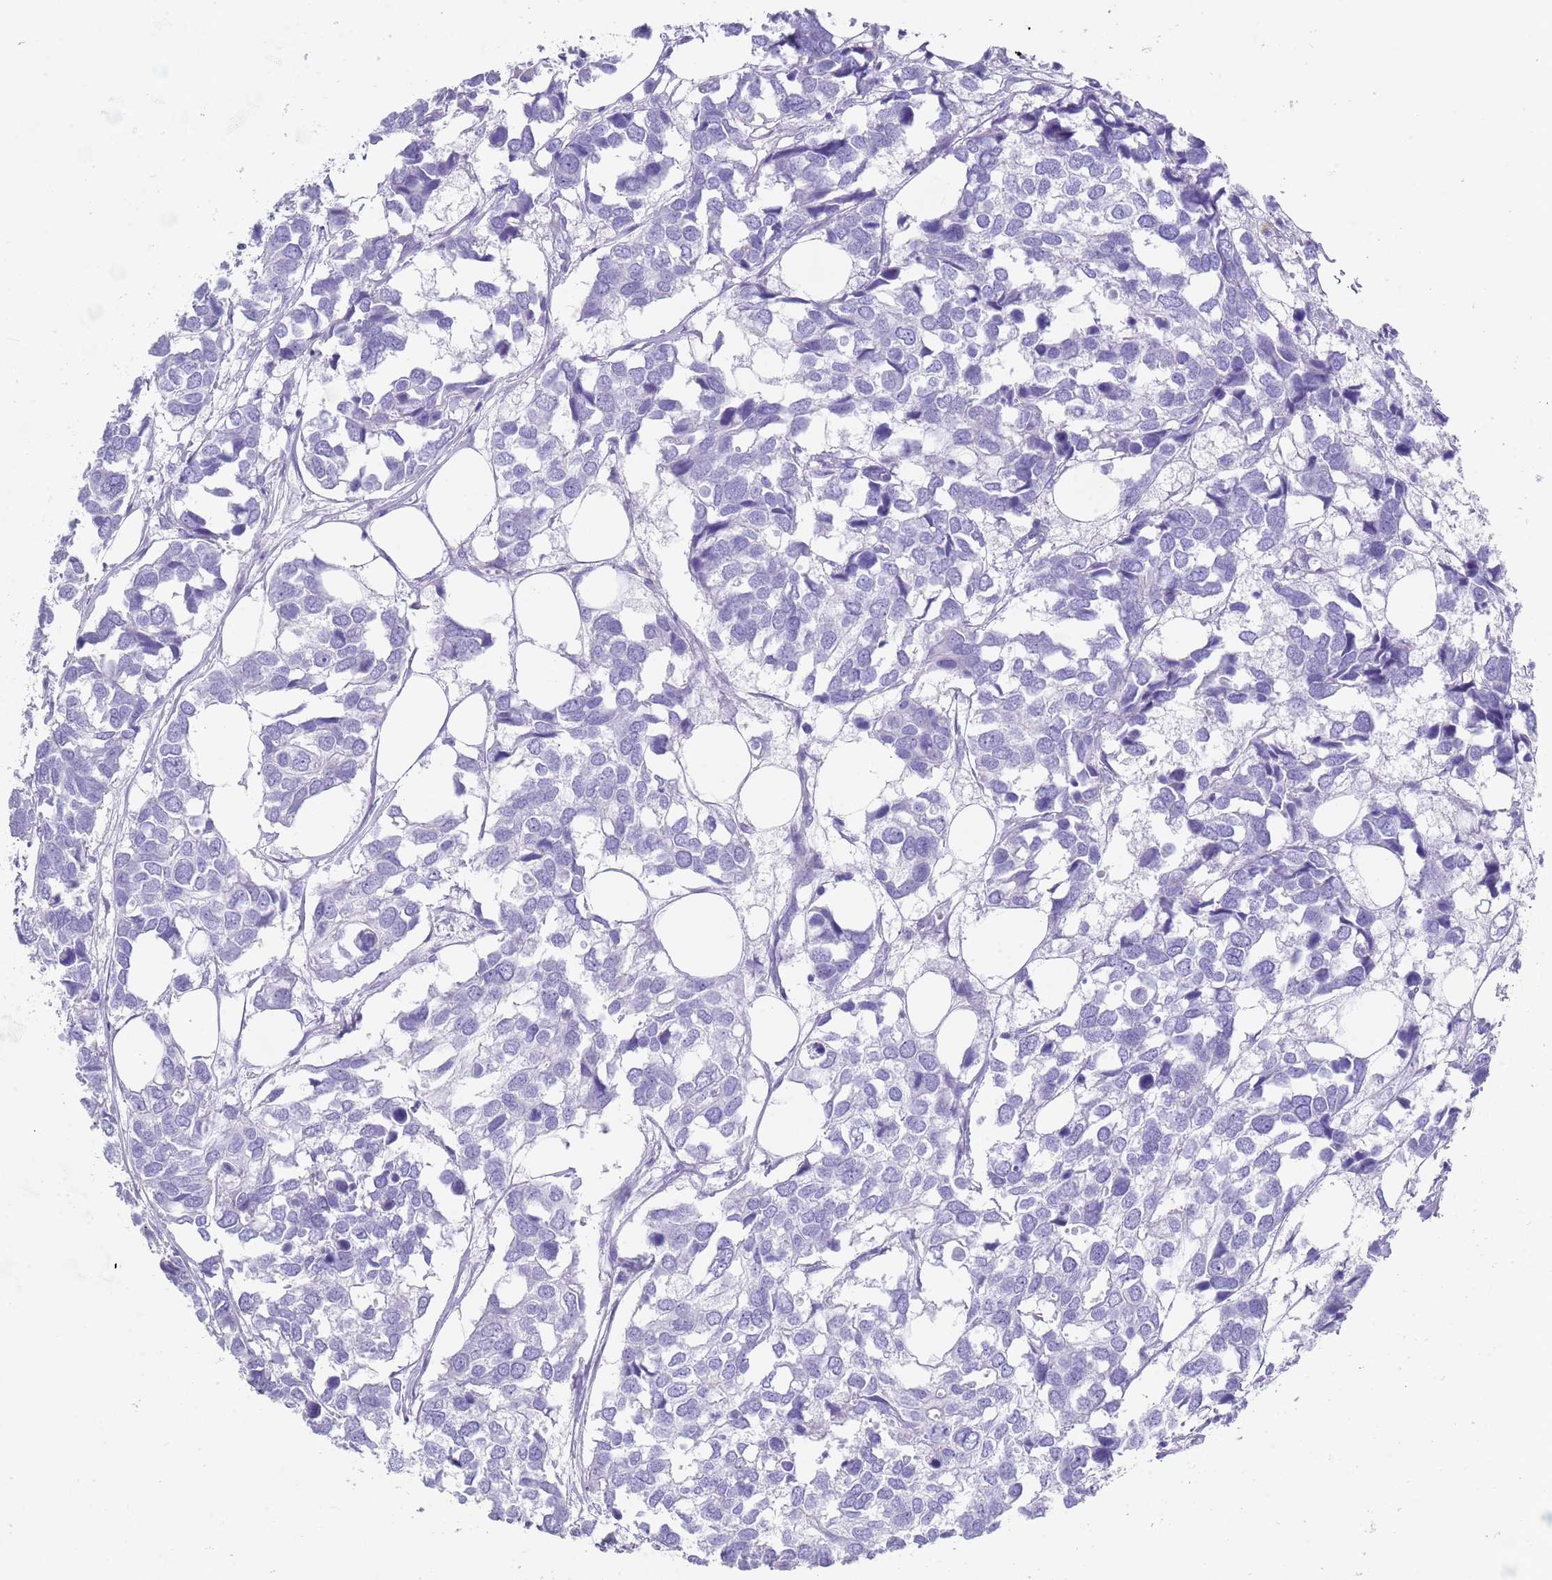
{"staining": {"intensity": "negative", "quantity": "none", "location": "none"}, "tissue": "breast cancer", "cell_type": "Tumor cells", "image_type": "cancer", "snomed": [{"axis": "morphology", "description": "Duct carcinoma"}, {"axis": "topography", "description": "Breast"}], "caption": "Breast cancer (intraductal carcinoma) stained for a protein using immunohistochemistry (IHC) shows no expression tumor cells.", "gene": "CPXM2", "patient": {"sex": "female", "age": 83}}